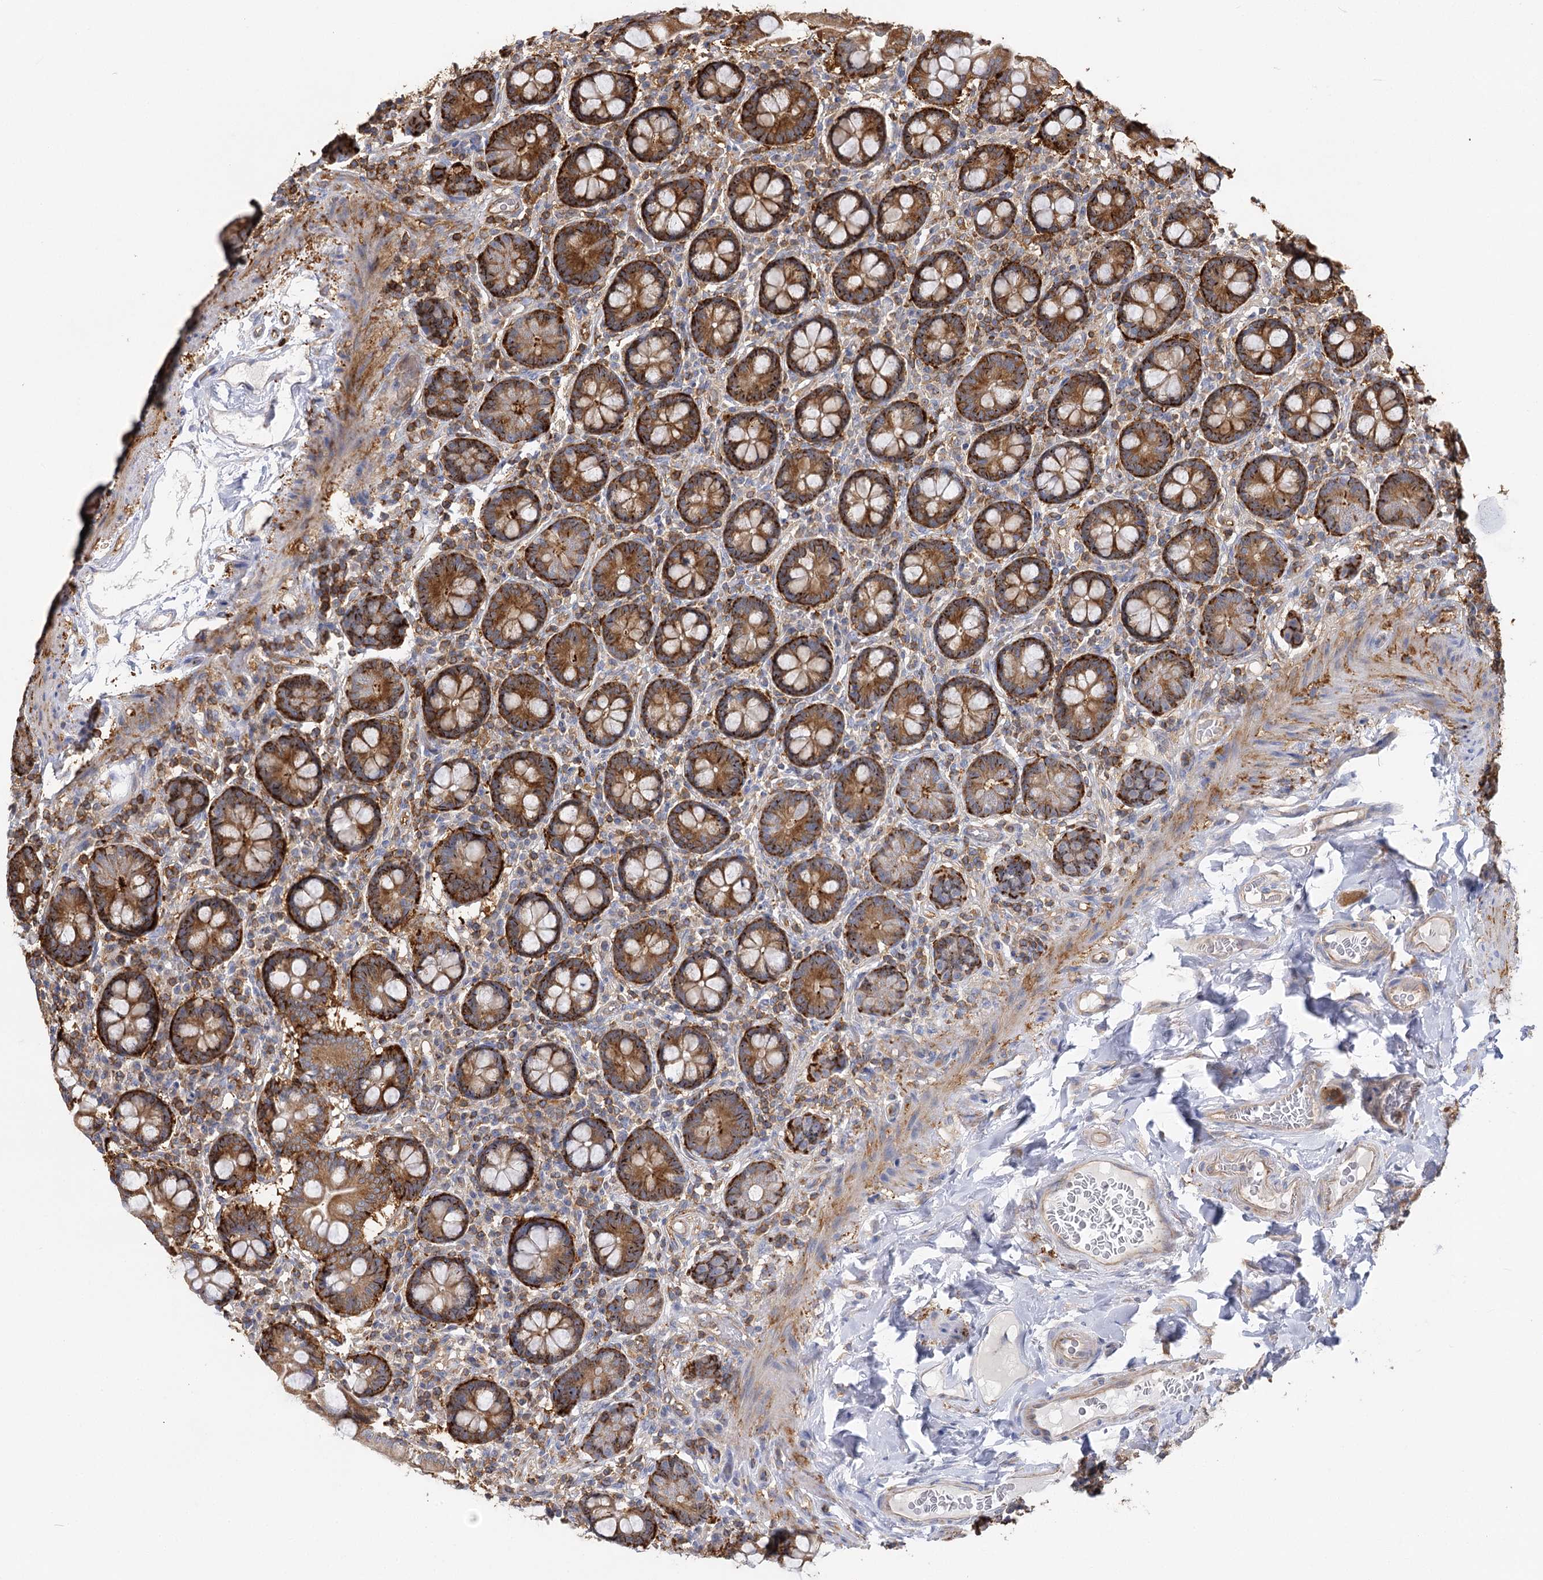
{"staining": {"intensity": "moderate", "quantity": ">75%", "location": "cytoplasmic/membranous"}, "tissue": "small intestine", "cell_type": "Glandular cells", "image_type": "normal", "snomed": [{"axis": "morphology", "description": "Normal tissue, NOS"}, {"axis": "topography", "description": "Small intestine"}], "caption": "IHC micrograph of benign human small intestine stained for a protein (brown), which reveals medium levels of moderate cytoplasmic/membranous staining in approximately >75% of glandular cells.", "gene": "SEC24B", "patient": {"sex": "female", "age": 64}}